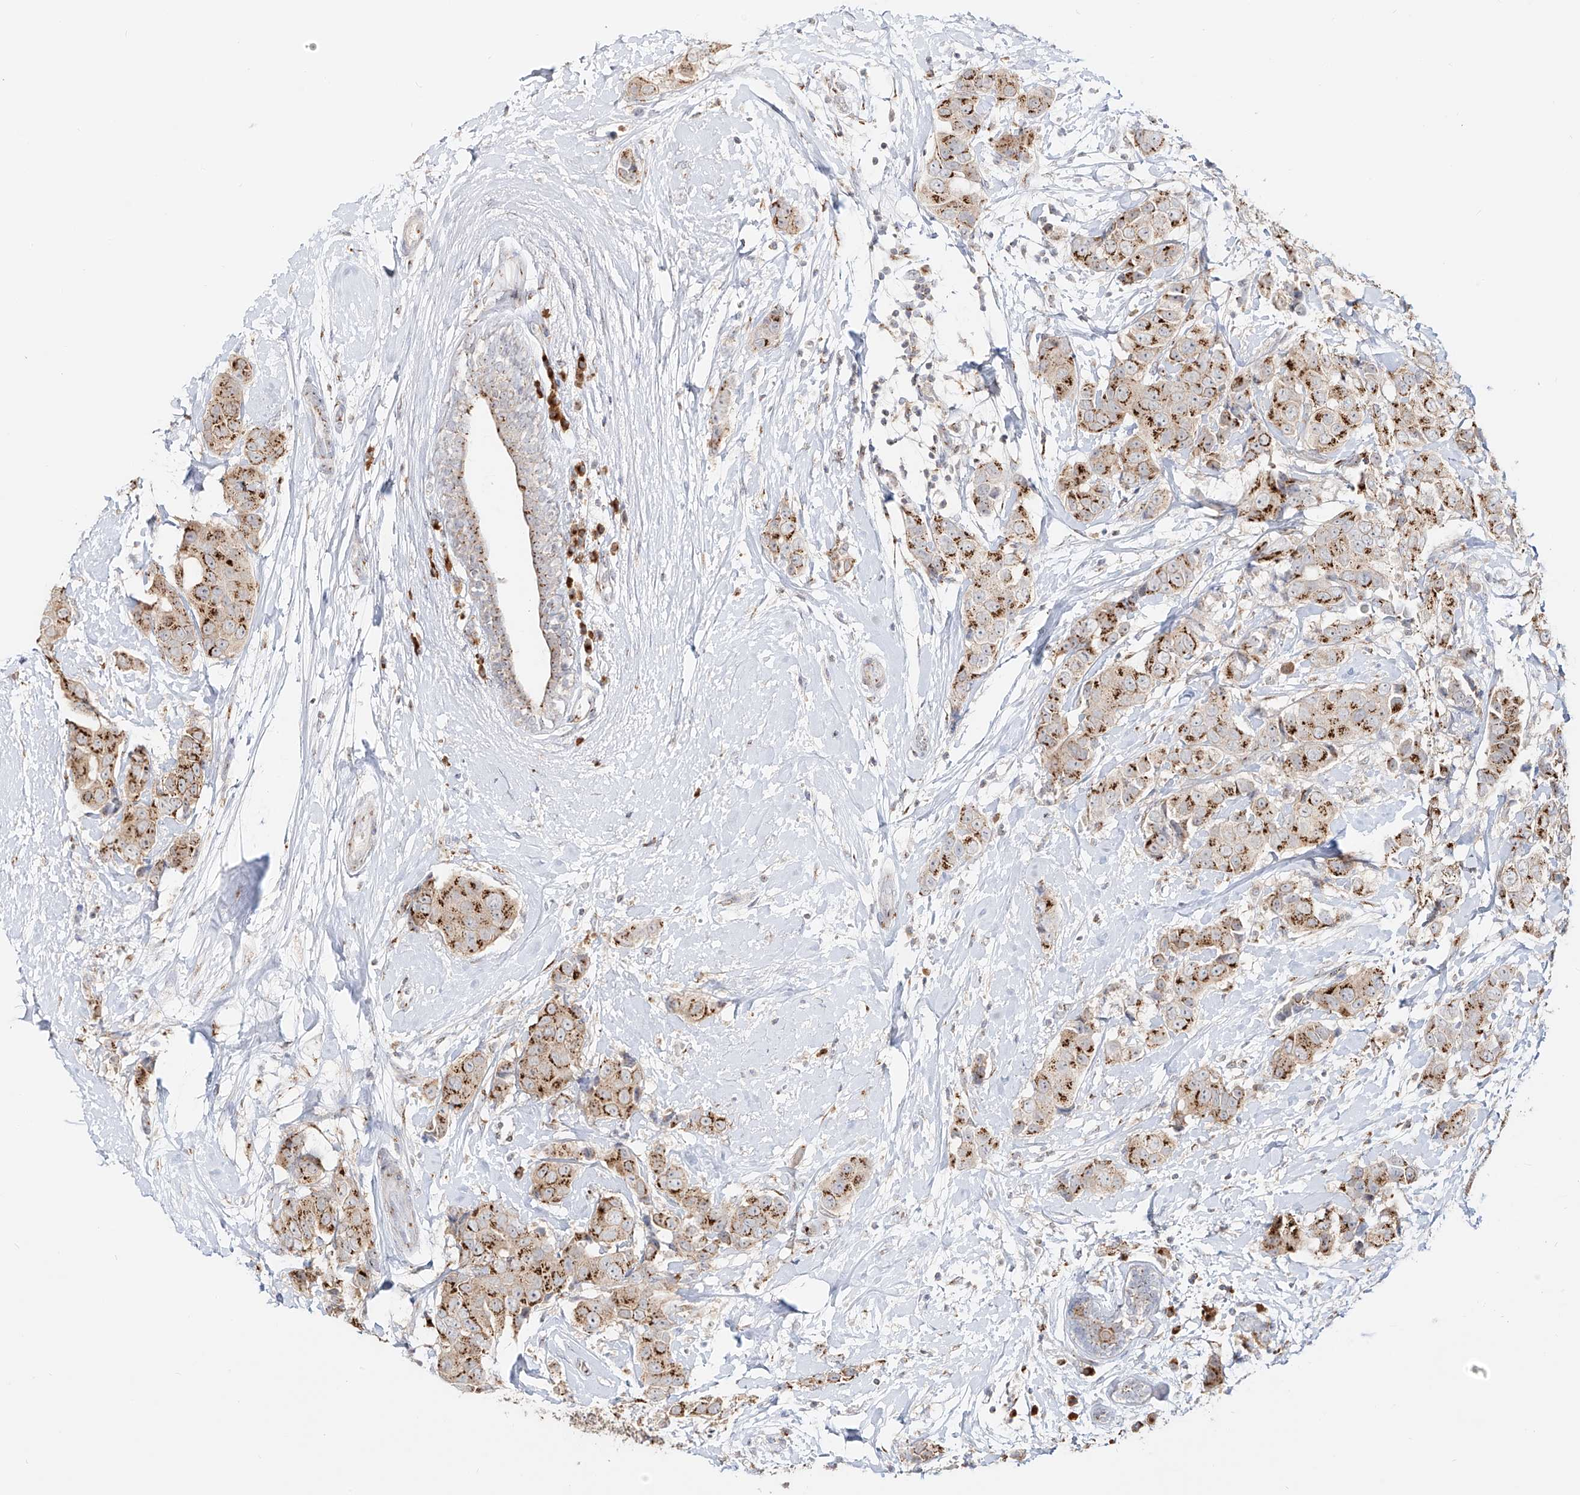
{"staining": {"intensity": "moderate", "quantity": ">75%", "location": "cytoplasmic/membranous"}, "tissue": "breast cancer", "cell_type": "Tumor cells", "image_type": "cancer", "snomed": [{"axis": "morphology", "description": "Normal tissue, NOS"}, {"axis": "morphology", "description": "Duct carcinoma"}, {"axis": "topography", "description": "Breast"}], "caption": "This is an image of immunohistochemistry (IHC) staining of infiltrating ductal carcinoma (breast), which shows moderate staining in the cytoplasmic/membranous of tumor cells.", "gene": "BSDC1", "patient": {"sex": "female", "age": 39}}